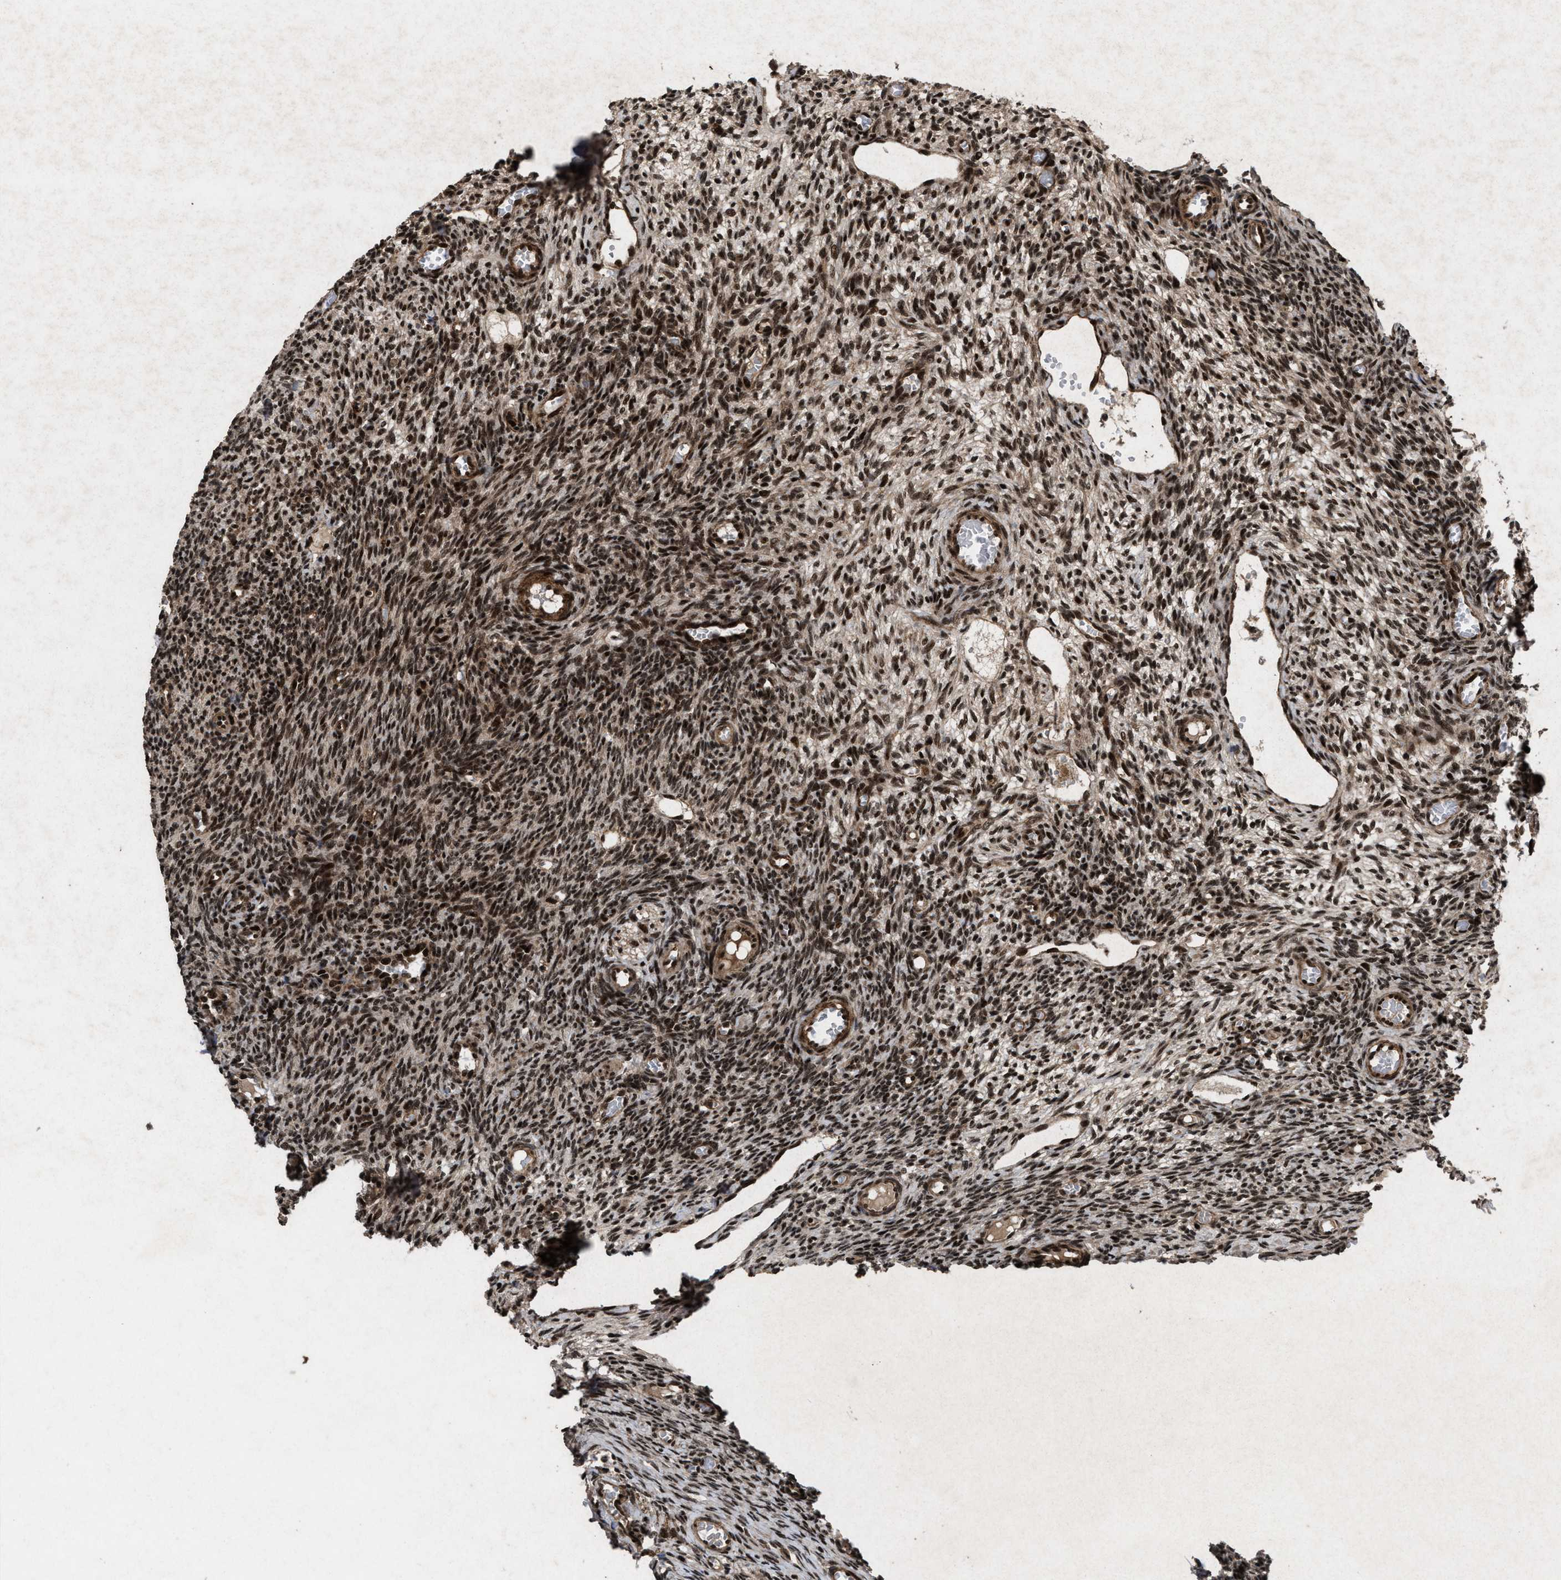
{"staining": {"intensity": "moderate", "quantity": ">75%", "location": "nuclear"}, "tissue": "ovary", "cell_type": "Ovarian stroma cells", "image_type": "normal", "snomed": [{"axis": "morphology", "description": "Normal tissue, NOS"}, {"axis": "topography", "description": "Ovary"}], "caption": "DAB immunohistochemical staining of benign ovary shows moderate nuclear protein expression in approximately >75% of ovarian stroma cells. (IHC, brightfield microscopy, high magnification).", "gene": "WIZ", "patient": {"sex": "female", "age": 27}}